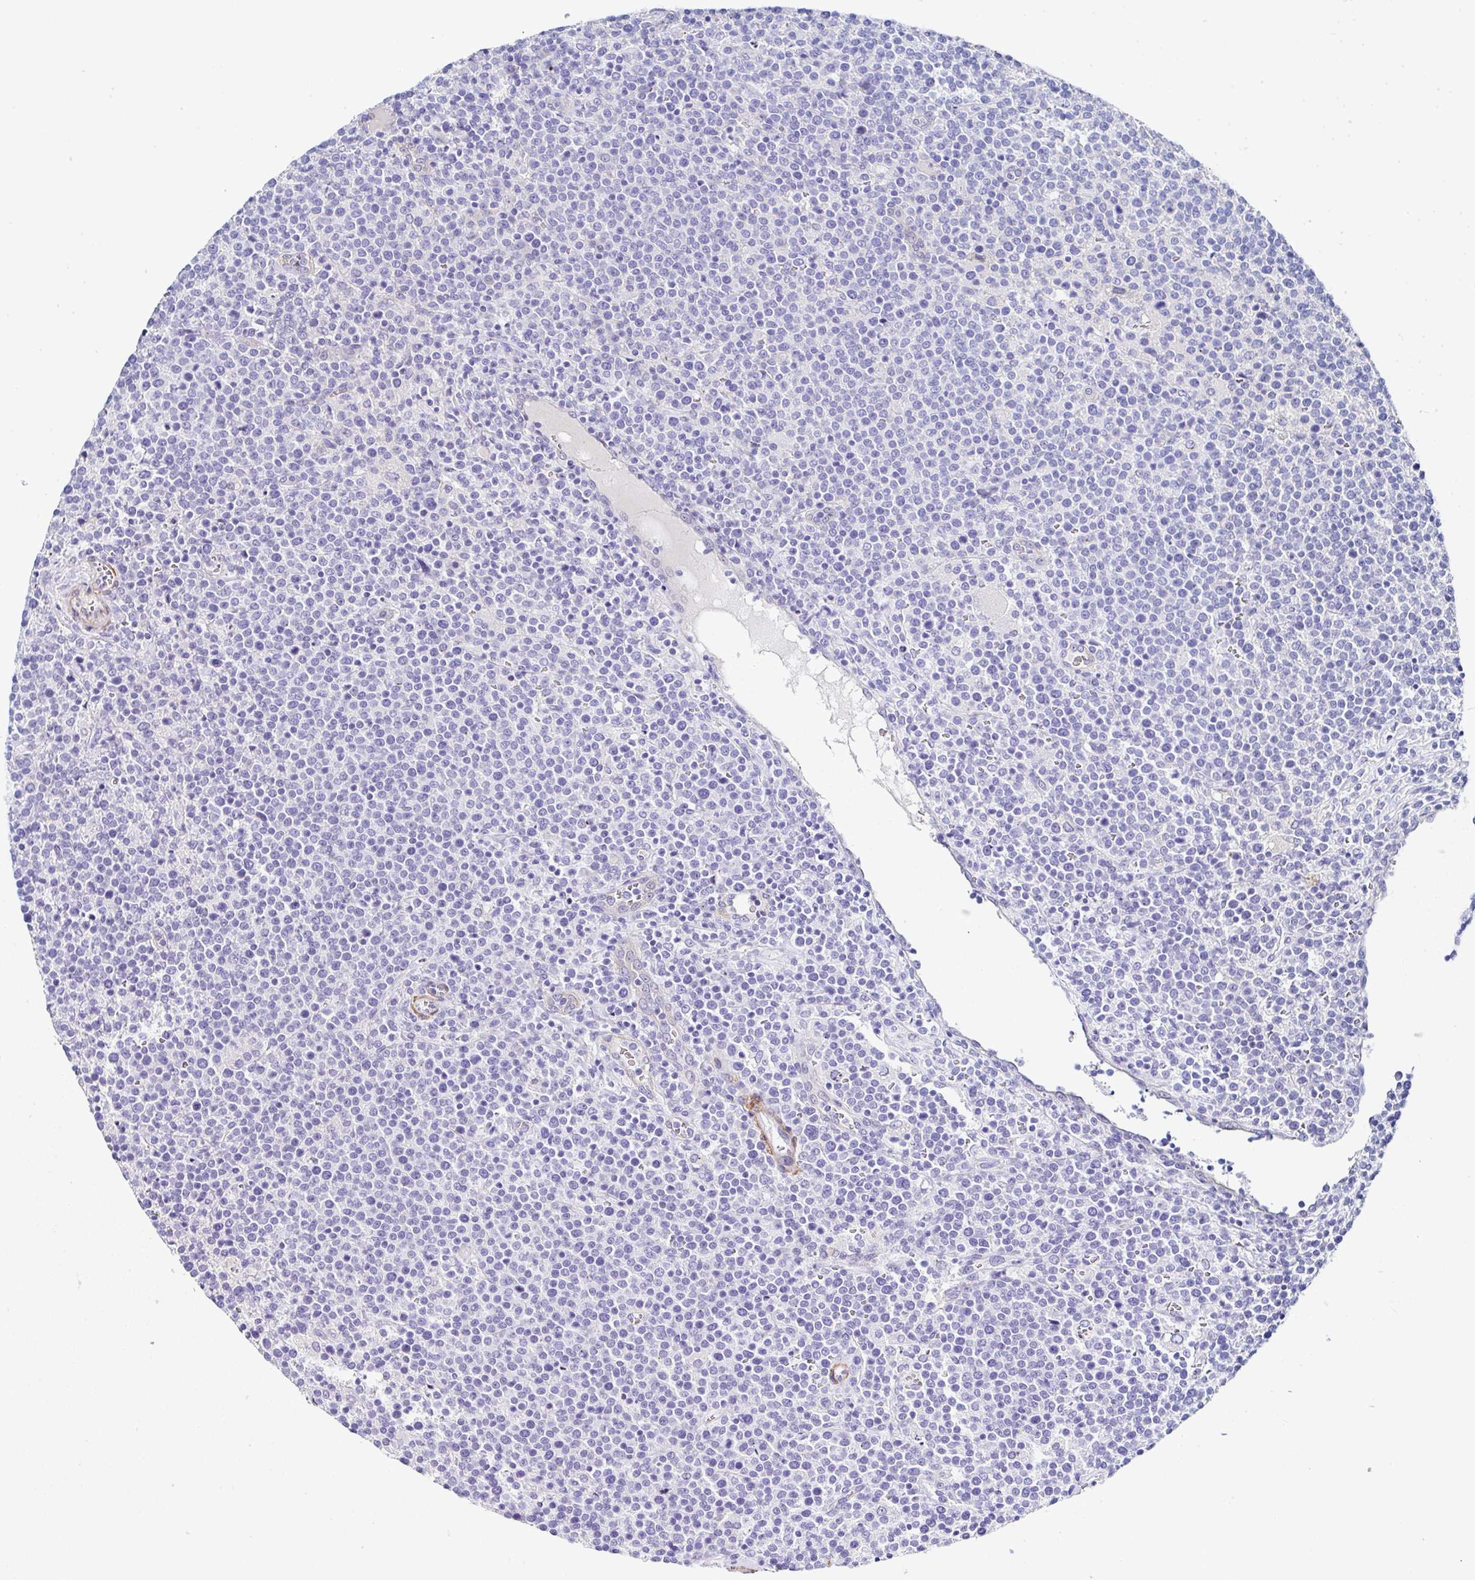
{"staining": {"intensity": "negative", "quantity": "none", "location": "none"}, "tissue": "lymphoma", "cell_type": "Tumor cells", "image_type": "cancer", "snomed": [{"axis": "morphology", "description": "Malignant lymphoma, non-Hodgkin's type, High grade"}, {"axis": "topography", "description": "Lymph node"}], "caption": "This is an immunohistochemistry (IHC) image of human malignant lymphoma, non-Hodgkin's type (high-grade). There is no positivity in tumor cells.", "gene": "PPFIA4", "patient": {"sex": "male", "age": 61}}